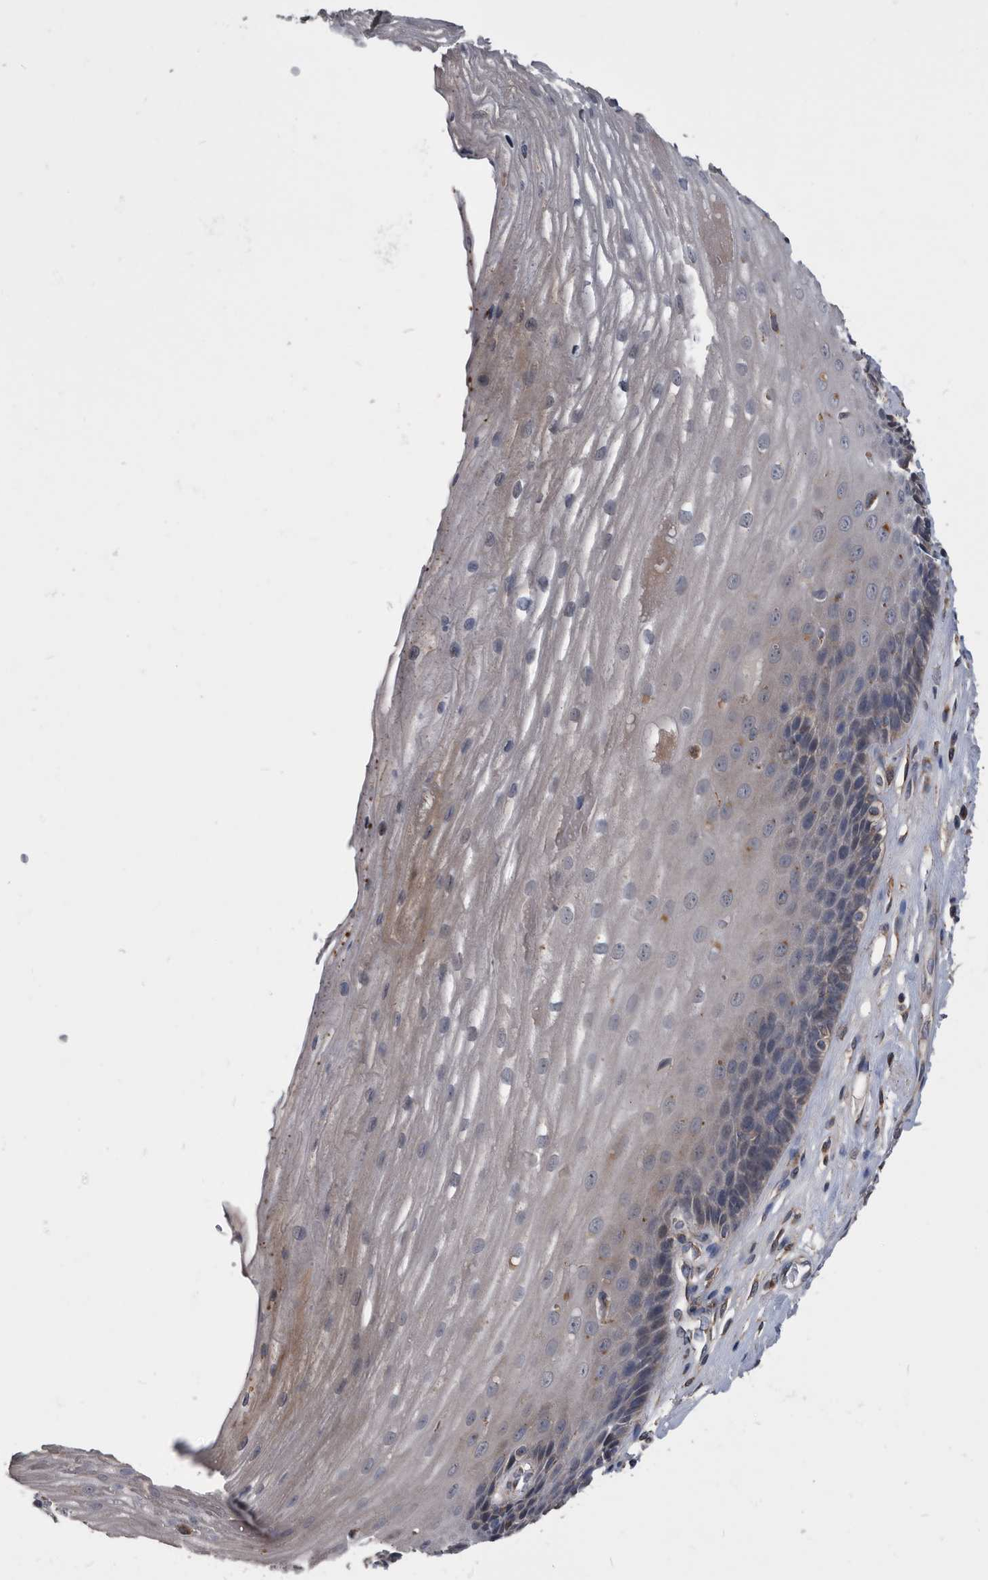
{"staining": {"intensity": "weak", "quantity": "<25%", "location": "cytoplasmic/membranous"}, "tissue": "esophagus", "cell_type": "Squamous epithelial cells", "image_type": "normal", "snomed": [{"axis": "morphology", "description": "Normal tissue, NOS"}, {"axis": "topography", "description": "Esophagus"}], "caption": "A high-resolution photomicrograph shows immunohistochemistry staining of unremarkable esophagus, which demonstrates no significant staining in squamous epithelial cells.", "gene": "NRBP1", "patient": {"sex": "male", "age": 62}}